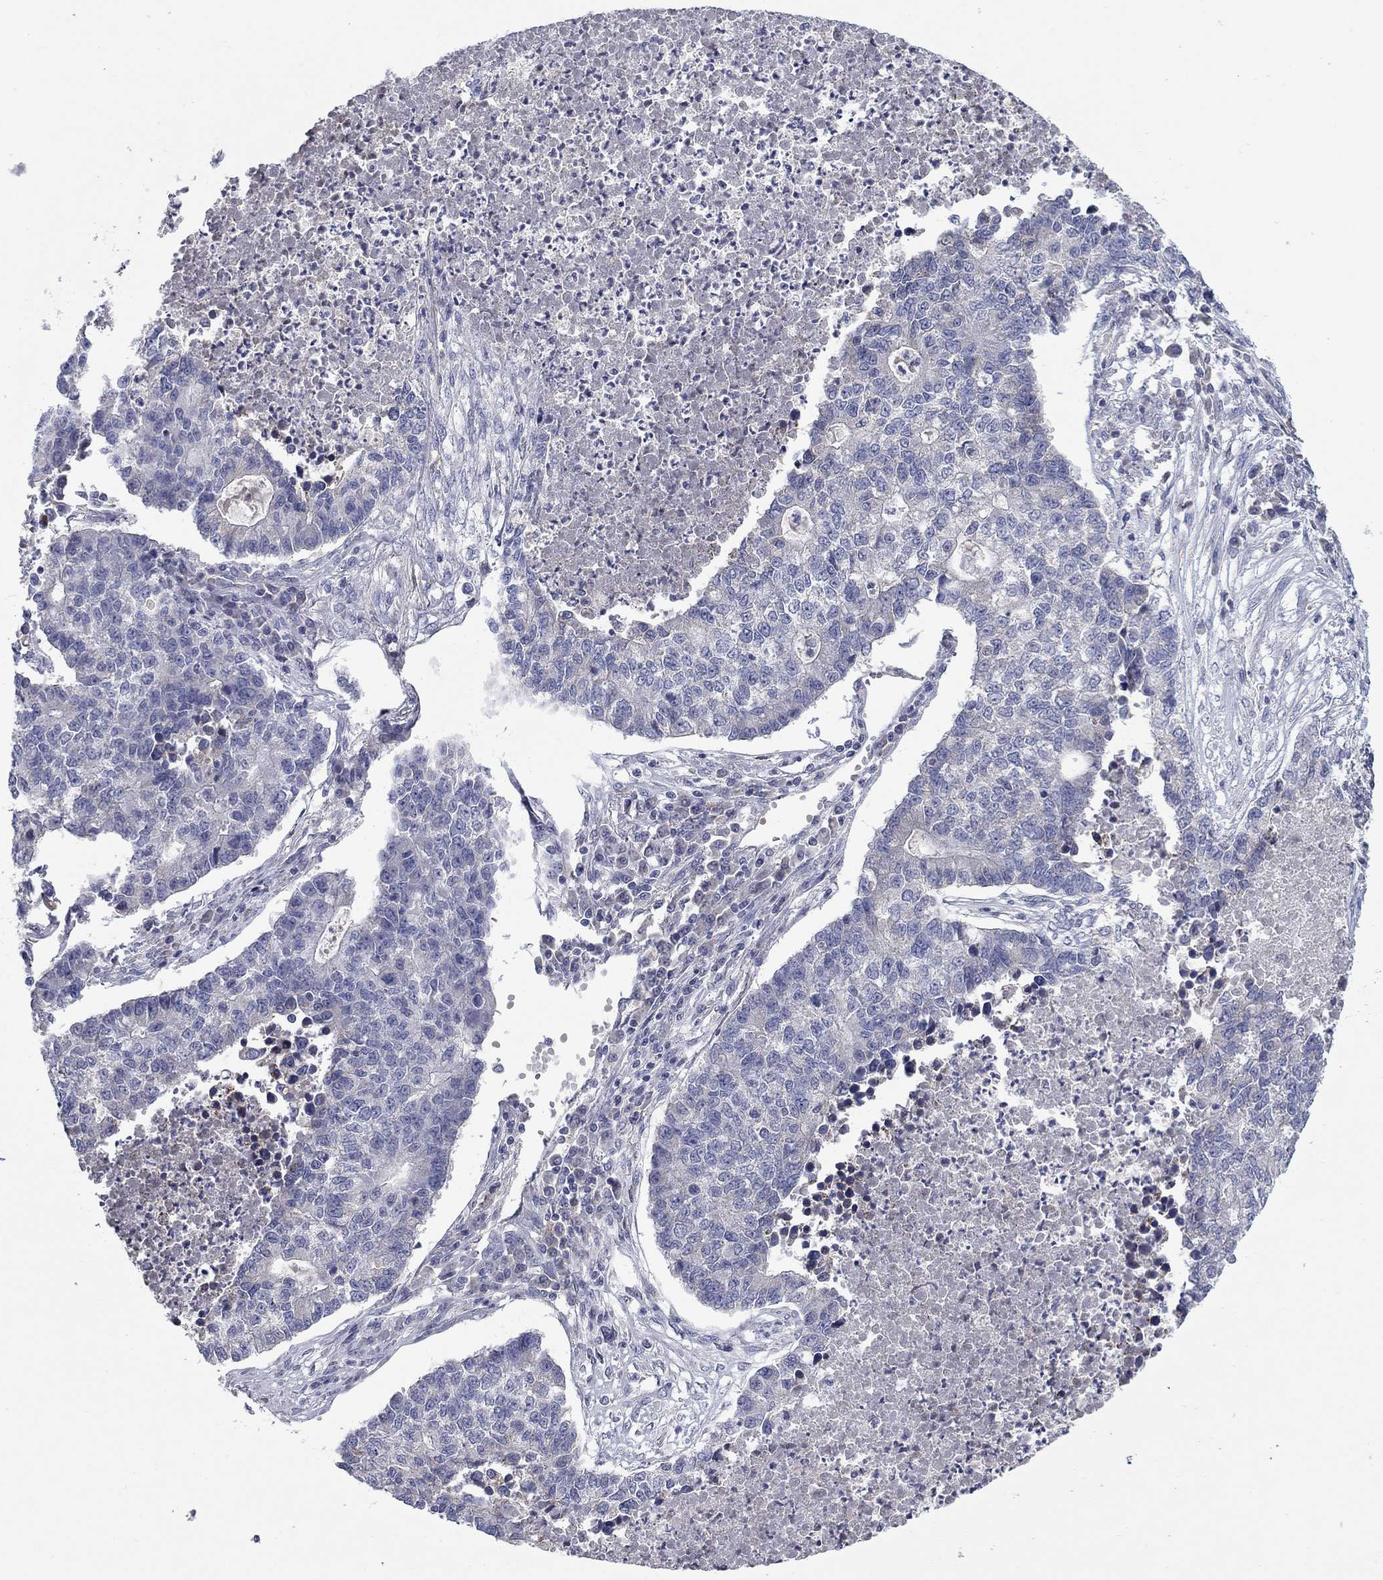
{"staining": {"intensity": "negative", "quantity": "none", "location": "none"}, "tissue": "lung cancer", "cell_type": "Tumor cells", "image_type": "cancer", "snomed": [{"axis": "morphology", "description": "Adenocarcinoma, NOS"}, {"axis": "topography", "description": "Lung"}], "caption": "A micrograph of adenocarcinoma (lung) stained for a protein displays no brown staining in tumor cells.", "gene": "FRK", "patient": {"sex": "male", "age": 57}}